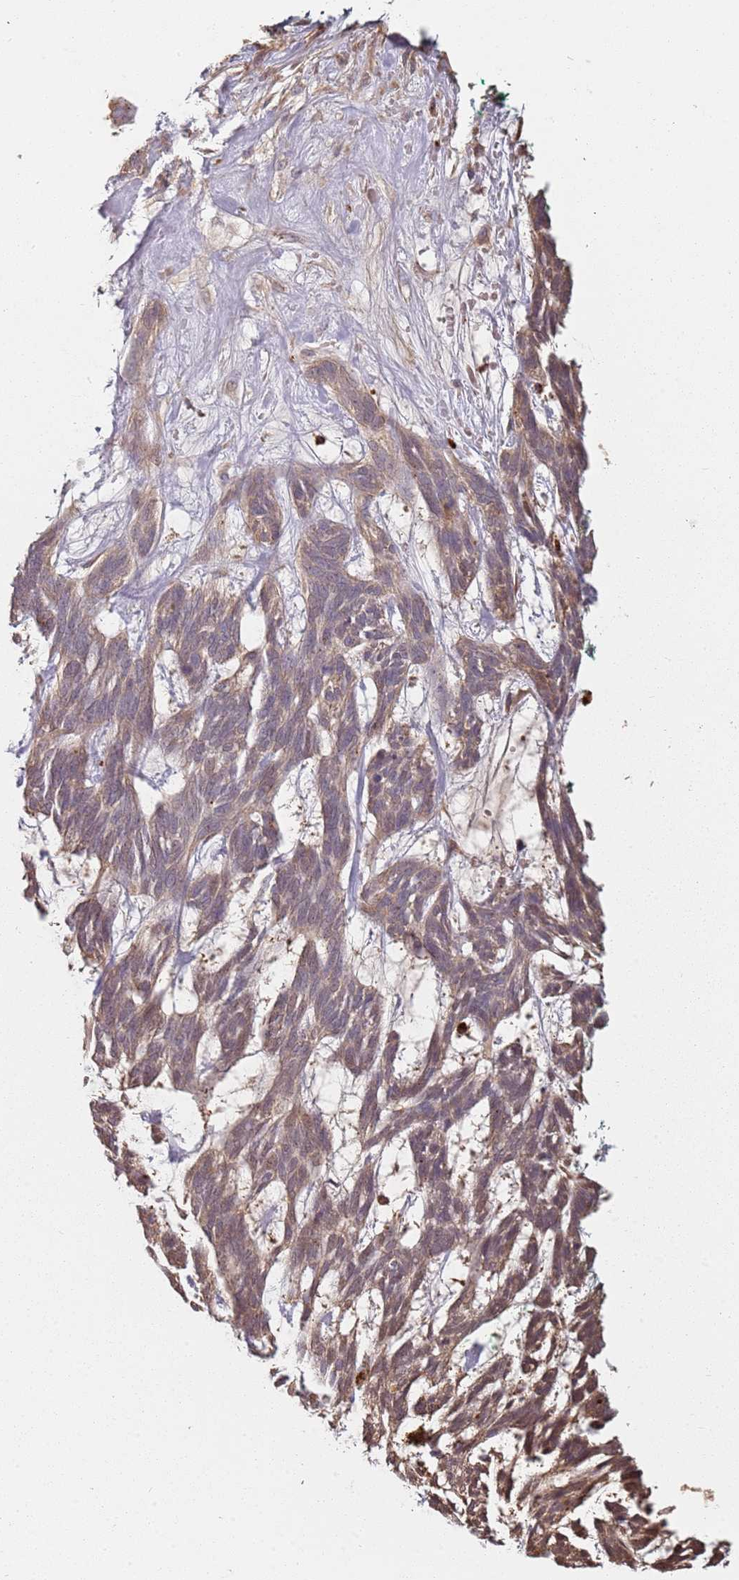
{"staining": {"intensity": "weak", "quantity": ">75%", "location": "cytoplasmic/membranous"}, "tissue": "skin cancer", "cell_type": "Tumor cells", "image_type": "cancer", "snomed": [{"axis": "morphology", "description": "Basal cell carcinoma"}, {"axis": "topography", "description": "Skin"}], "caption": "Immunohistochemical staining of basal cell carcinoma (skin) exhibits low levels of weak cytoplasmic/membranous positivity in about >75% of tumor cells. The staining is performed using DAB brown chromogen to label protein expression. The nuclei are counter-stained blue using hematoxylin.", "gene": "SCGB2B2", "patient": {"sex": "male", "age": 88}}